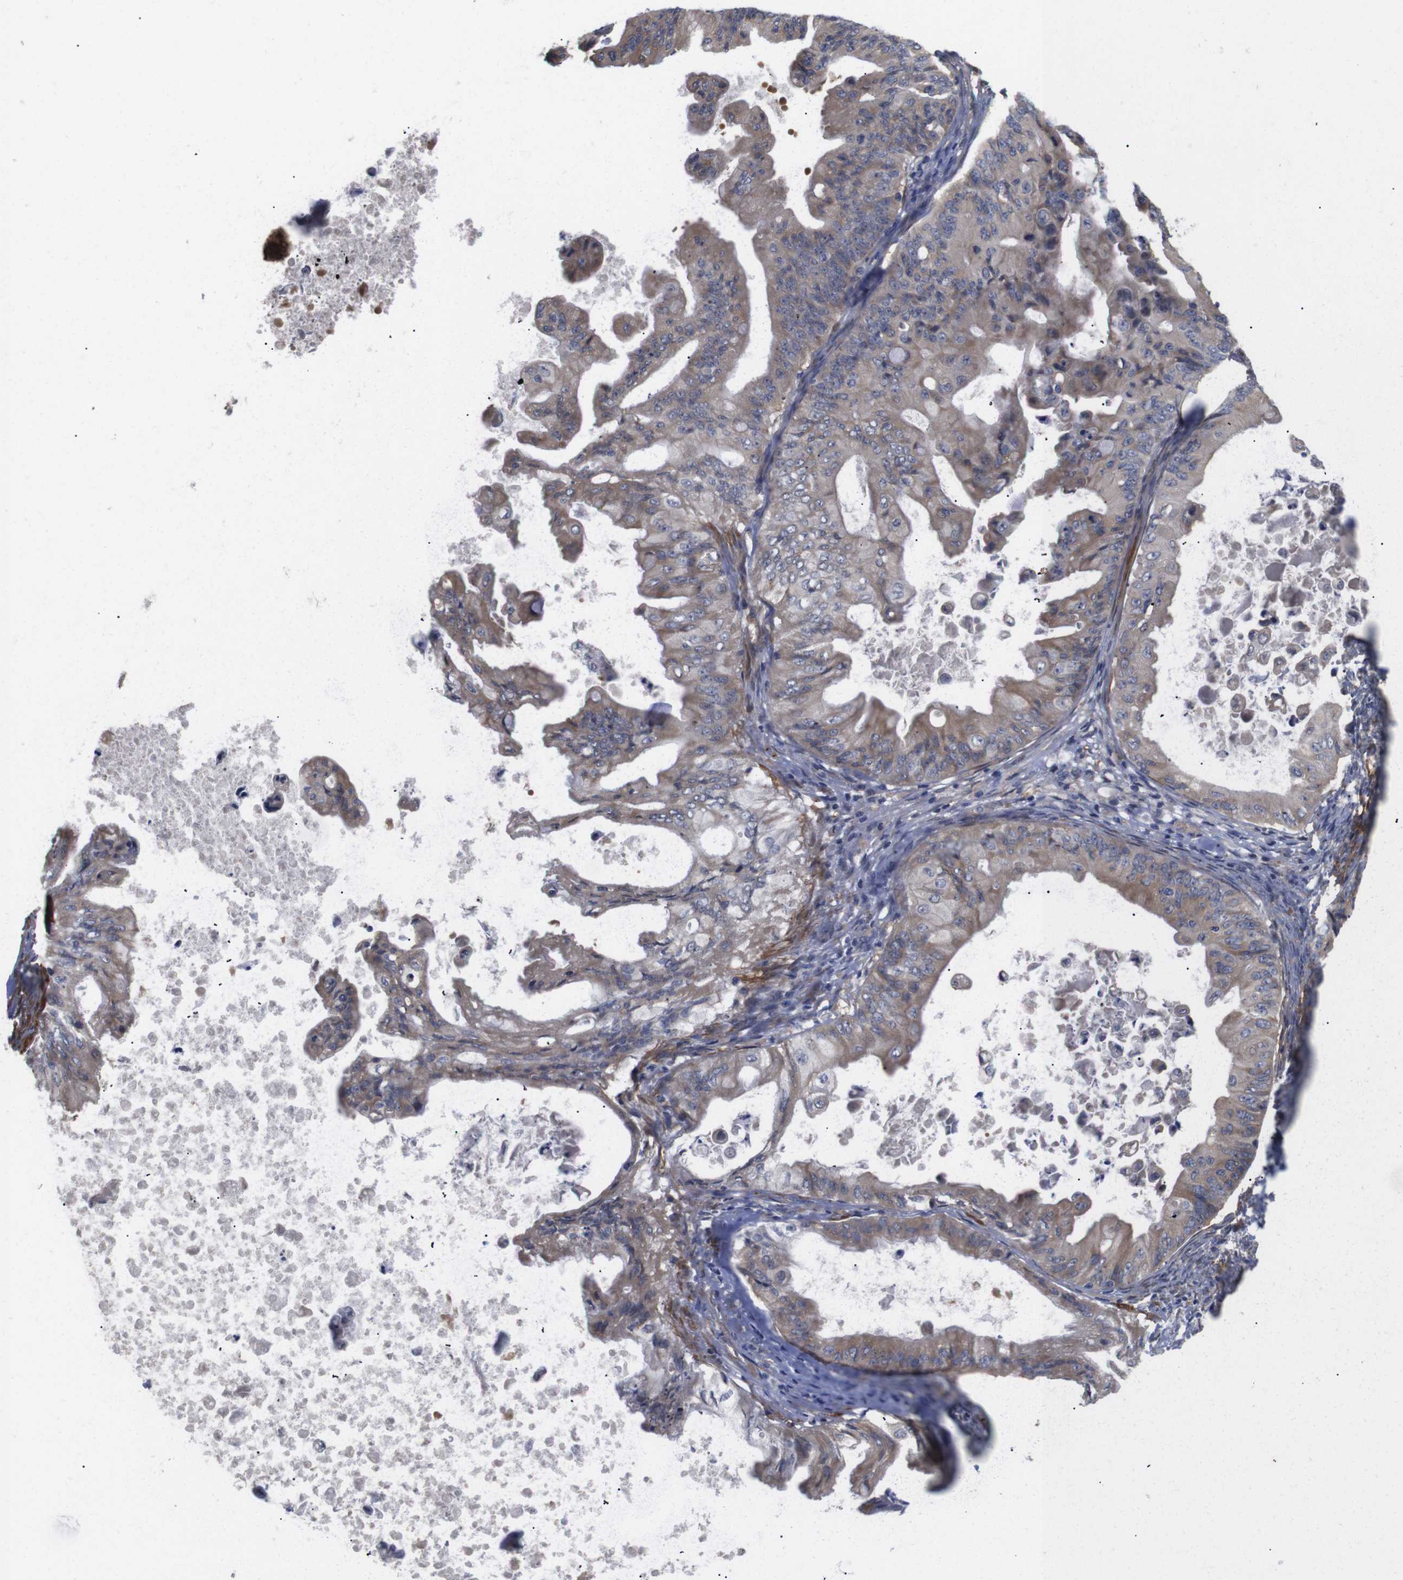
{"staining": {"intensity": "moderate", "quantity": ">75%", "location": "cytoplasmic/membranous"}, "tissue": "ovarian cancer", "cell_type": "Tumor cells", "image_type": "cancer", "snomed": [{"axis": "morphology", "description": "Cystadenocarcinoma, mucinous, NOS"}, {"axis": "topography", "description": "Ovary"}], "caption": "Immunohistochemical staining of ovarian cancer (mucinous cystadenocarcinoma) shows medium levels of moderate cytoplasmic/membranous staining in about >75% of tumor cells. (DAB (3,3'-diaminobenzidine) IHC with brightfield microscopy, high magnification).", "gene": "PDLIM5", "patient": {"sex": "female", "age": 37}}